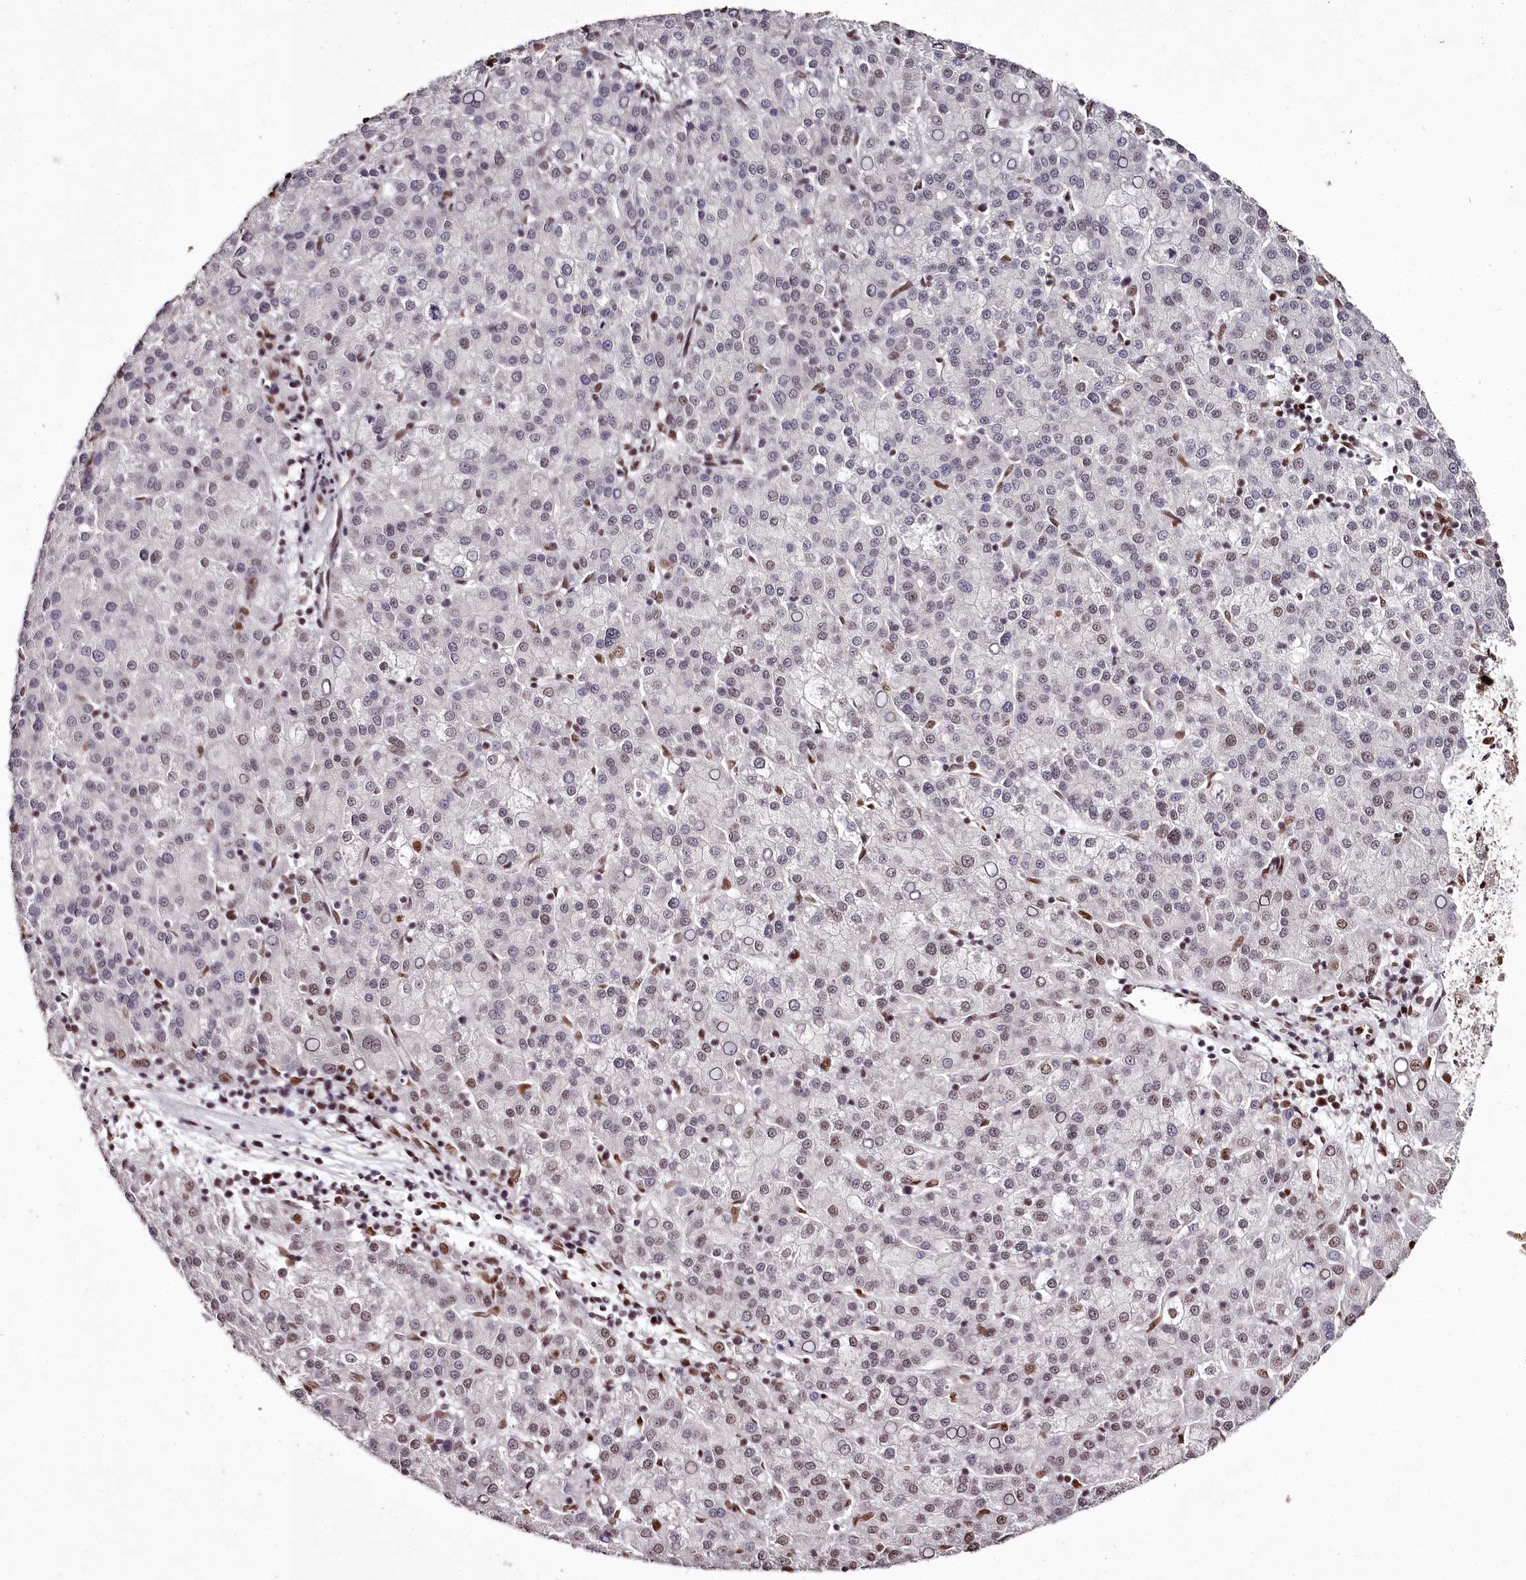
{"staining": {"intensity": "weak", "quantity": "25%-75%", "location": "nuclear"}, "tissue": "liver cancer", "cell_type": "Tumor cells", "image_type": "cancer", "snomed": [{"axis": "morphology", "description": "Carcinoma, Hepatocellular, NOS"}, {"axis": "topography", "description": "Liver"}], "caption": "Immunohistochemistry (DAB (3,3'-diaminobenzidine)) staining of hepatocellular carcinoma (liver) shows weak nuclear protein staining in approximately 25%-75% of tumor cells. The protein is shown in brown color, while the nuclei are stained blue.", "gene": "PSPC1", "patient": {"sex": "female", "age": 58}}